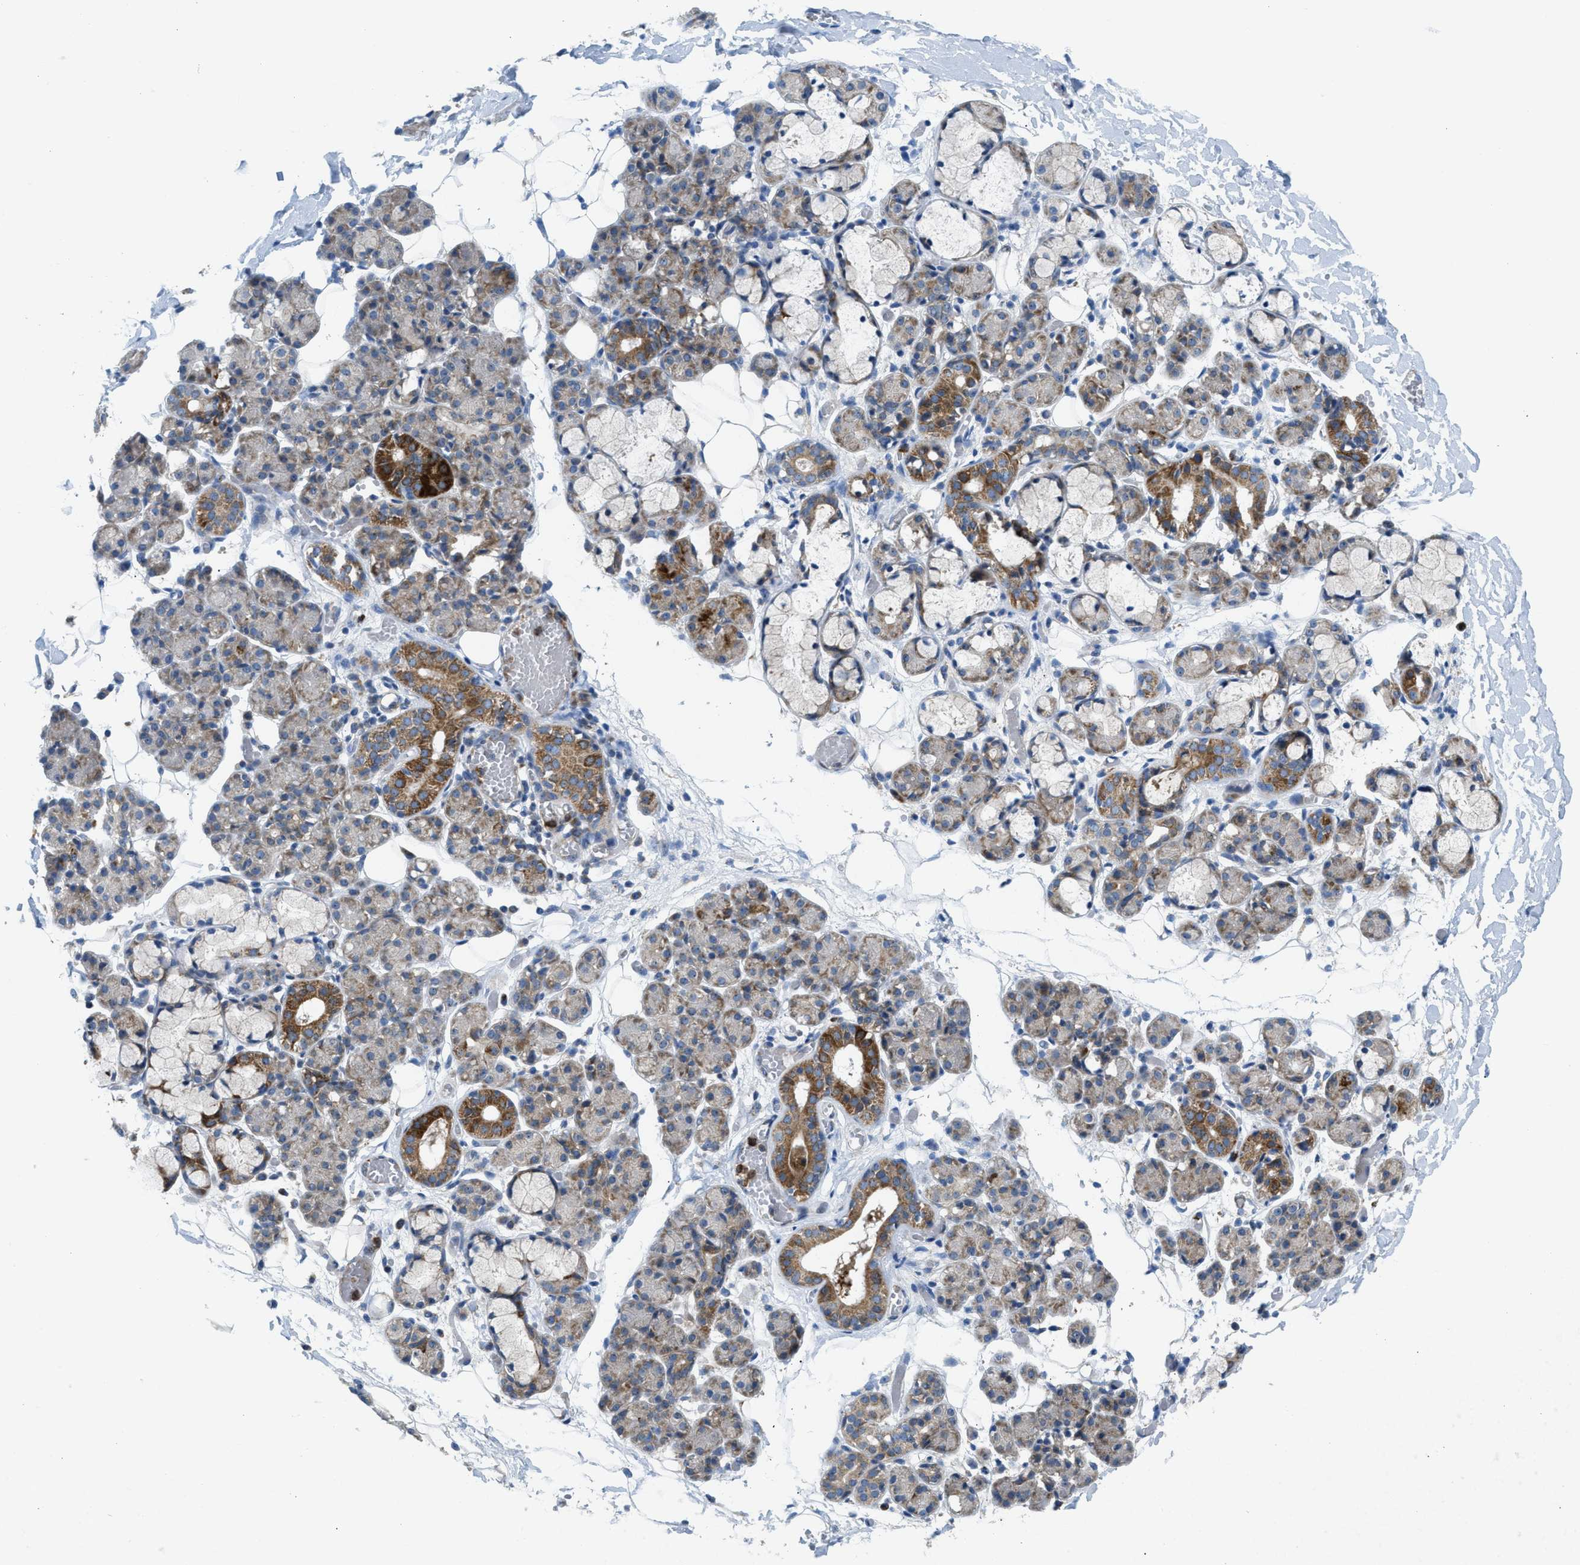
{"staining": {"intensity": "moderate", "quantity": "25%-75%", "location": "cytoplasmic/membranous"}, "tissue": "salivary gland", "cell_type": "Glandular cells", "image_type": "normal", "snomed": [{"axis": "morphology", "description": "Normal tissue, NOS"}, {"axis": "topography", "description": "Salivary gland"}], "caption": "Salivary gland stained with DAB (3,3'-diaminobenzidine) immunohistochemistry shows medium levels of moderate cytoplasmic/membranous positivity in approximately 25%-75% of glandular cells.", "gene": "TPH1", "patient": {"sex": "male", "age": 63}}